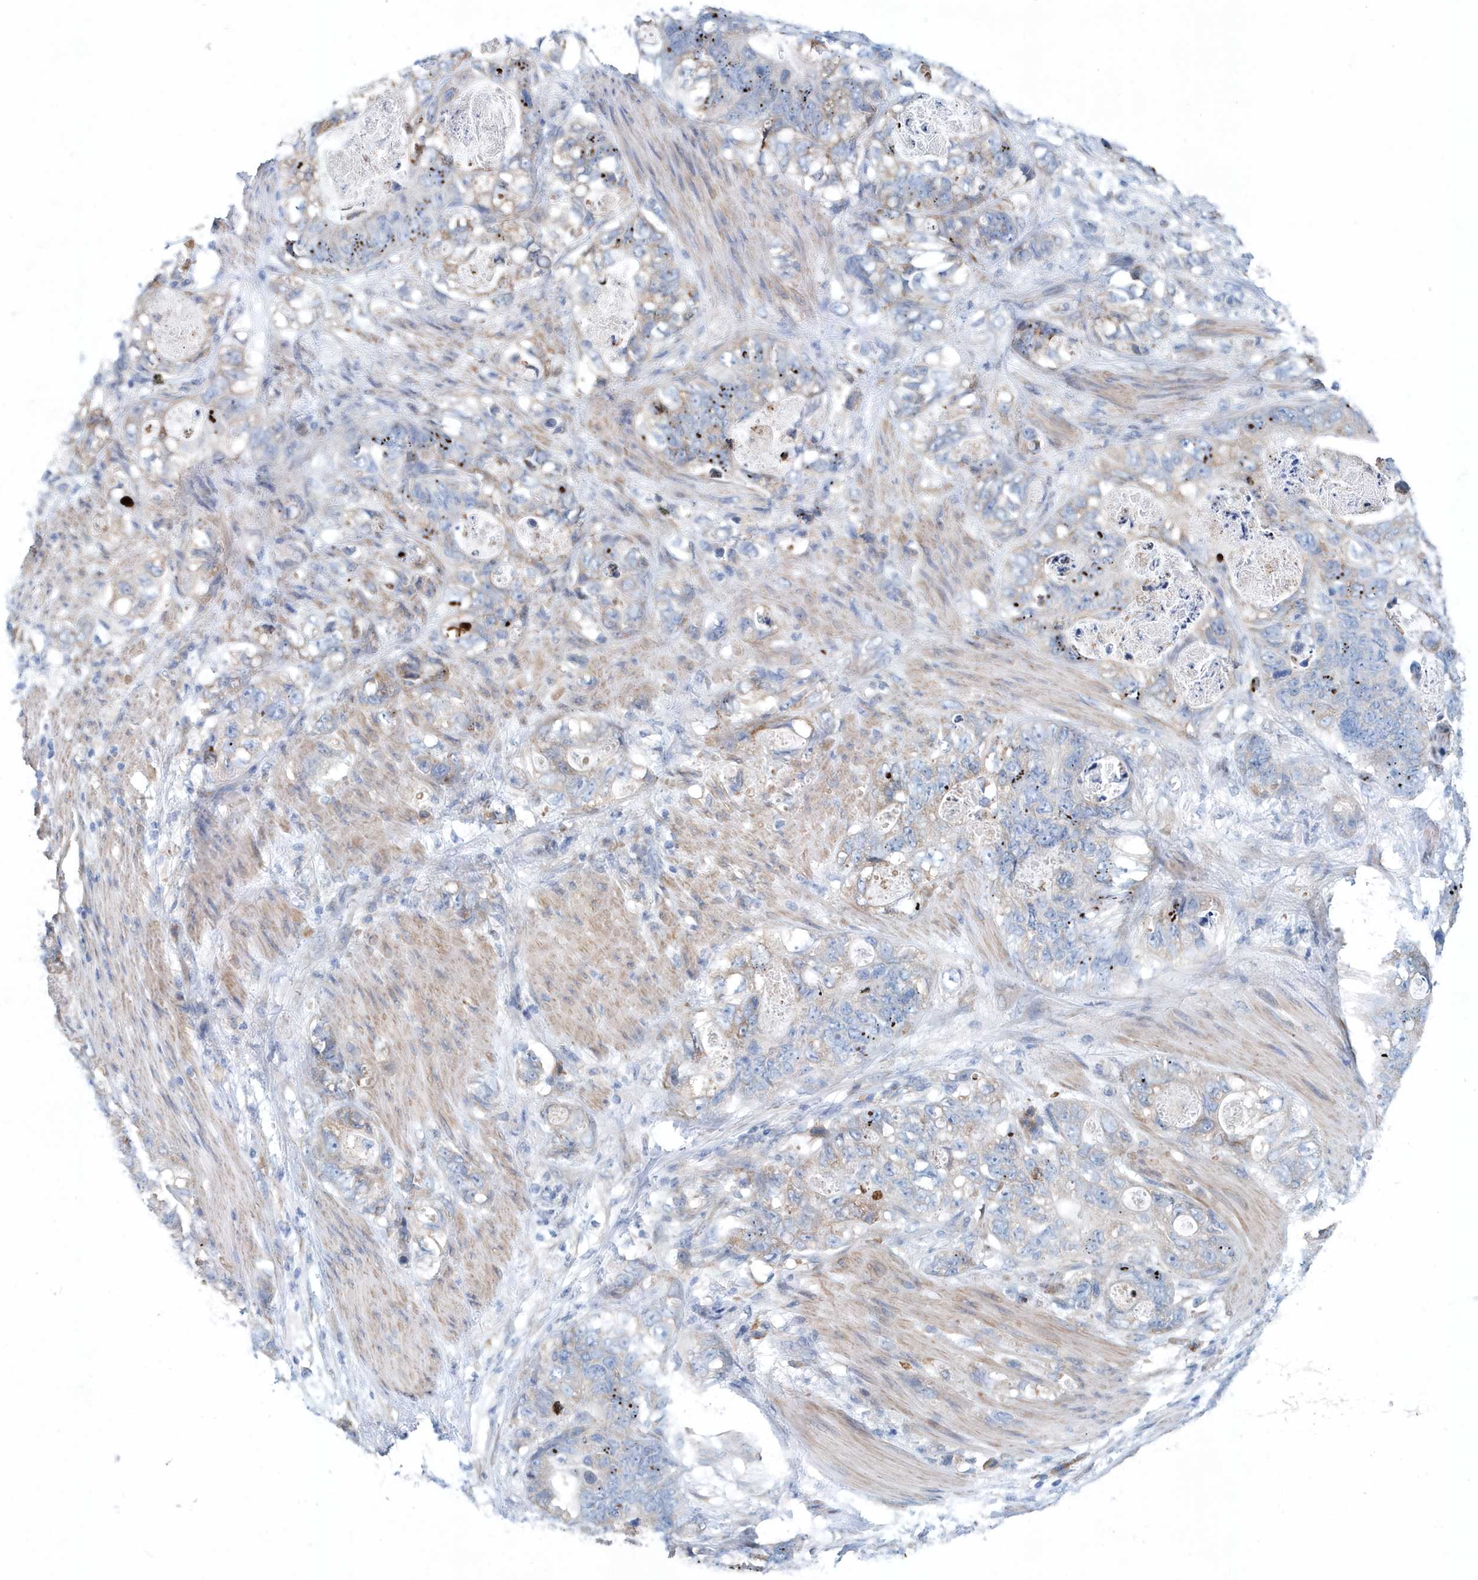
{"staining": {"intensity": "negative", "quantity": "none", "location": "none"}, "tissue": "stomach cancer", "cell_type": "Tumor cells", "image_type": "cancer", "snomed": [{"axis": "morphology", "description": "Normal tissue, NOS"}, {"axis": "morphology", "description": "Adenocarcinoma, NOS"}, {"axis": "topography", "description": "Stomach"}], "caption": "A micrograph of adenocarcinoma (stomach) stained for a protein displays no brown staining in tumor cells.", "gene": "PFN2", "patient": {"sex": "female", "age": 89}}